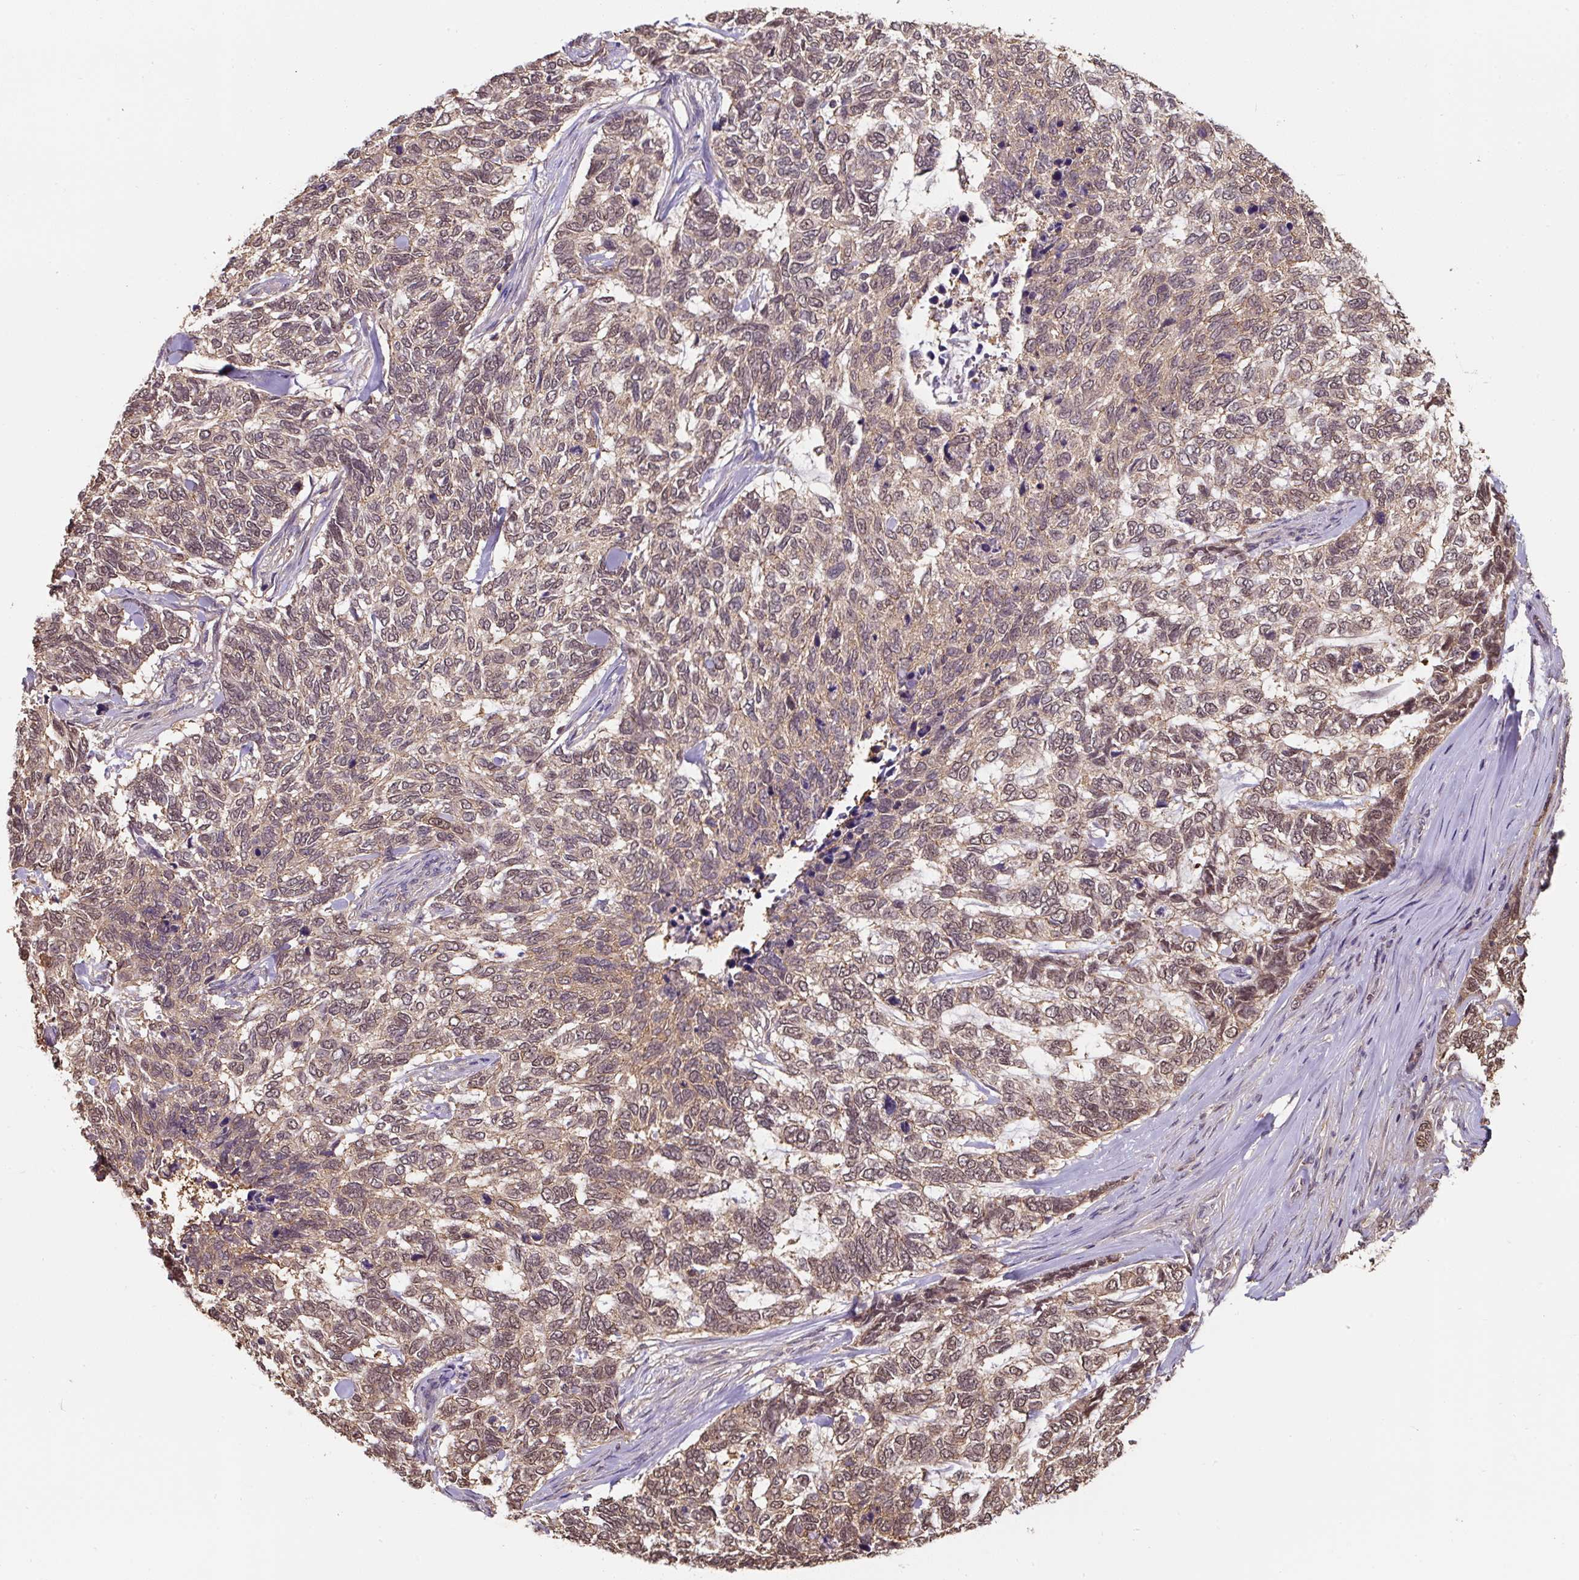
{"staining": {"intensity": "weak", "quantity": ">75%", "location": "nuclear"}, "tissue": "skin cancer", "cell_type": "Tumor cells", "image_type": "cancer", "snomed": [{"axis": "morphology", "description": "Basal cell carcinoma"}, {"axis": "topography", "description": "Skin"}], "caption": "Weak nuclear staining is present in about >75% of tumor cells in basal cell carcinoma (skin). (Brightfield microscopy of DAB IHC at high magnification).", "gene": "ST13", "patient": {"sex": "female", "age": 65}}